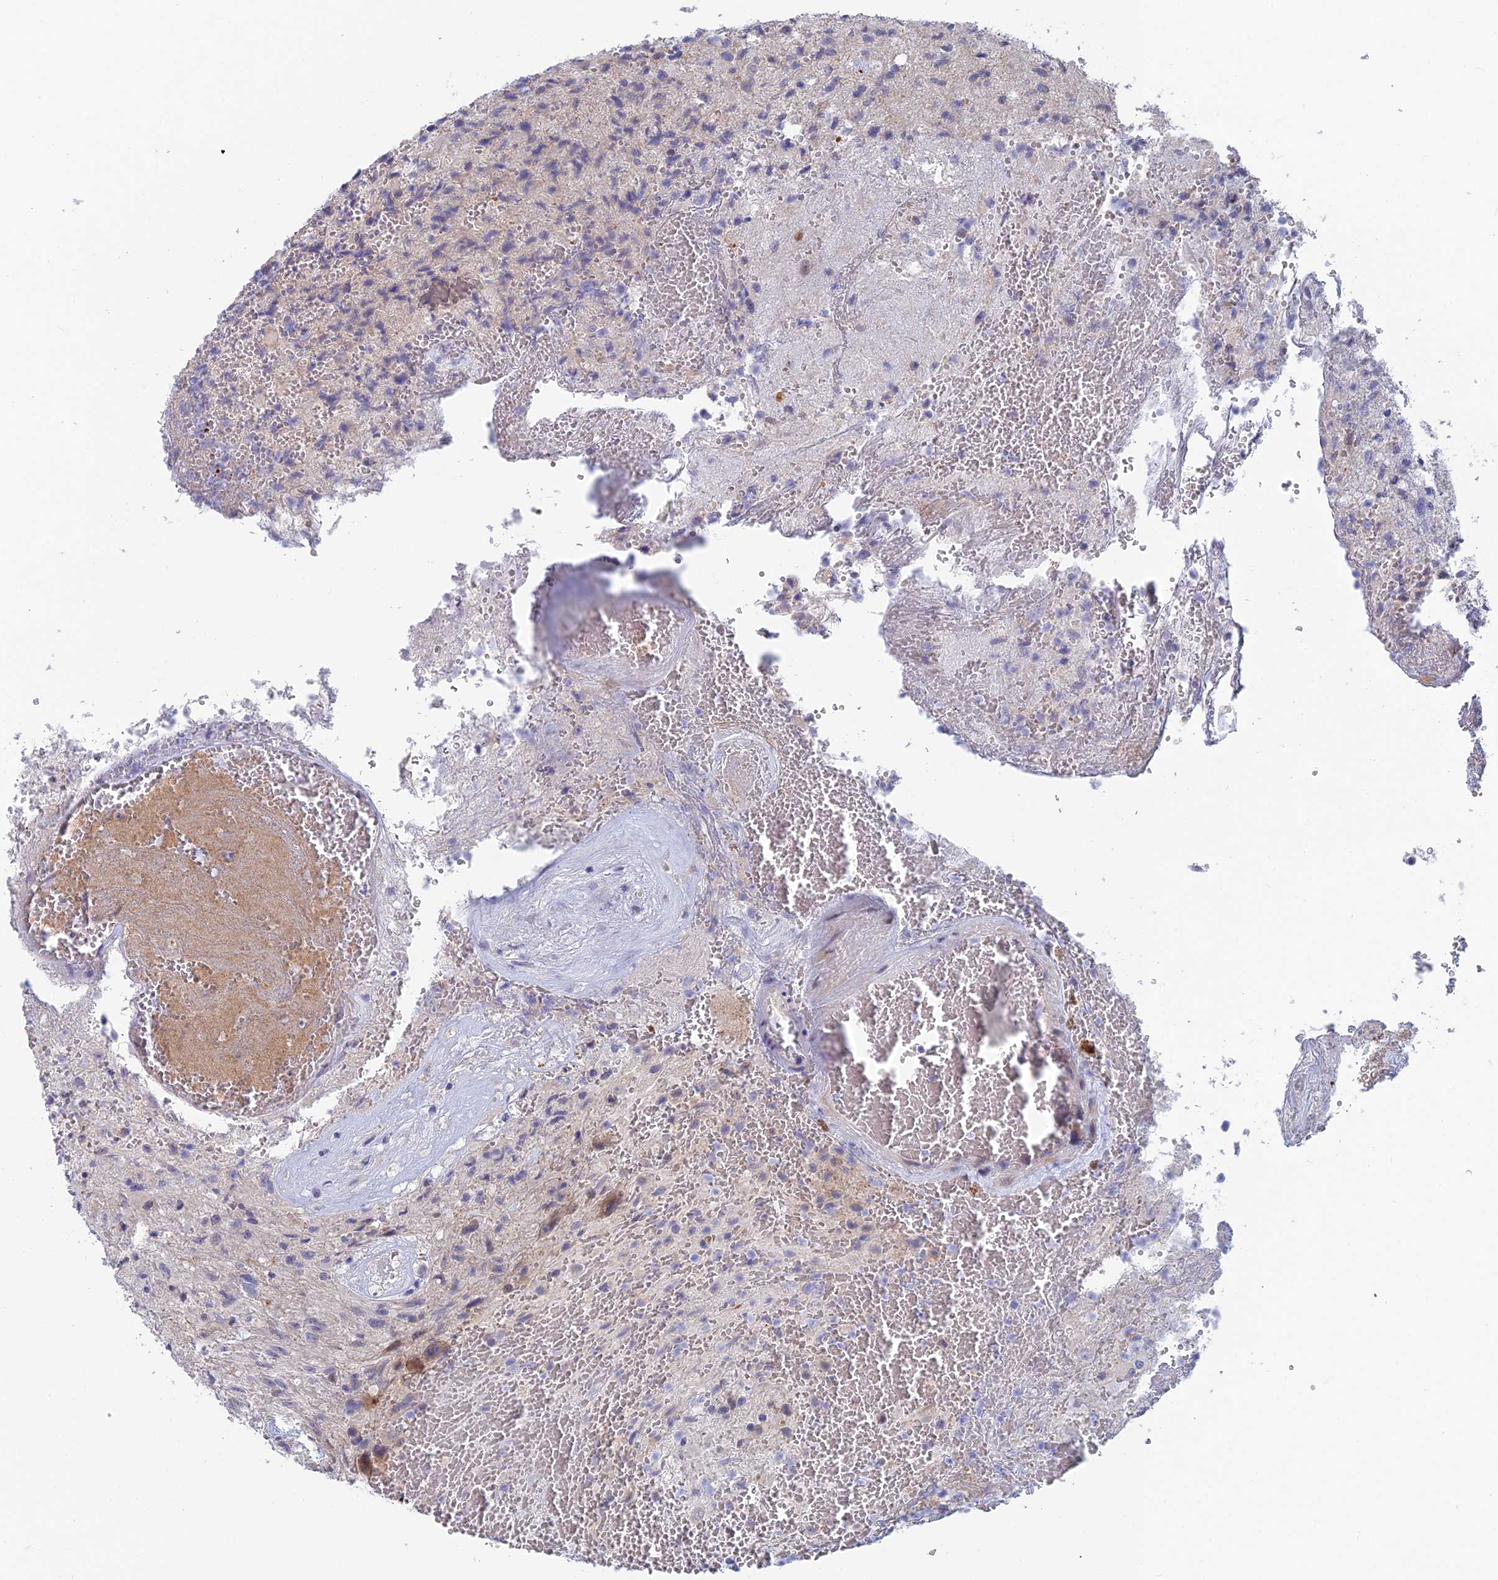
{"staining": {"intensity": "negative", "quantity": "none", "location": "none"}, "tissue": "glioma", "cell_type": "Tumor cells", "image_type": "cancer", "snomed": [{"axis": "morphology", "description": "Glioma, malignant, High grade"}, {"axis": "topography", "description": "Brain"}], "caption": "Tumor cells are negative for brown protein staining in glioma.", "gene": "GIPC1", "patient": {"sex": "male", "age": 56}}